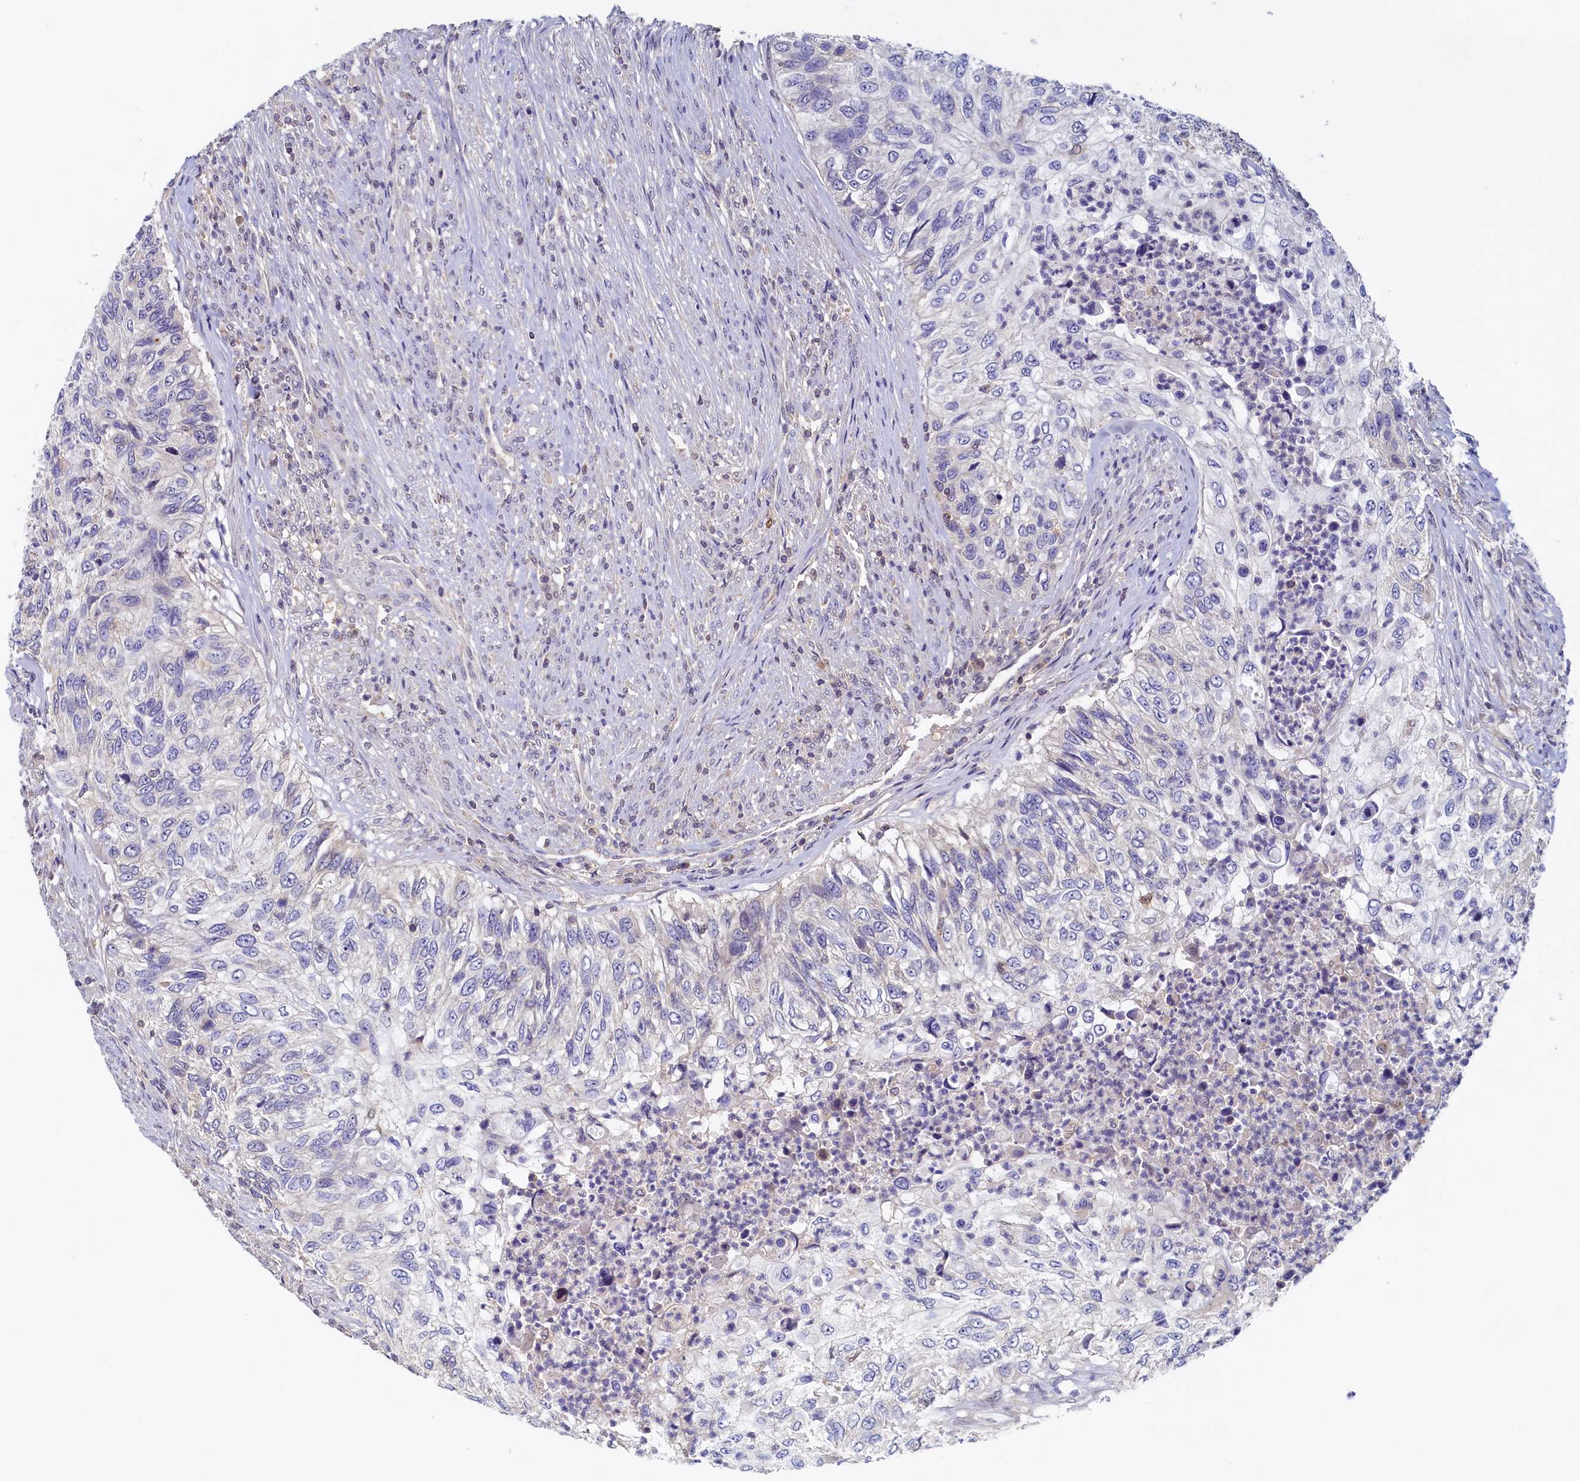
{"staining": {"intensity": "negative", "quantity": "none", "location": "none"}, "tissue": "urothelial cancer", "cell_type": "Tumor cells", "image_type": "cancer", "snomed": [{"axis": "morphology", "description": "Urothelial carcinoma, High grade"}, {"axis": "topography", "description": "Urinary bladder"}], "caption": "Immunohistochemistry micrograph of human urothelial cancer stained for a protein (brown), which shows no positivity in tumor cells.", "gene": "PAAF1", "patient": {"sex": "female", "age": 60}}